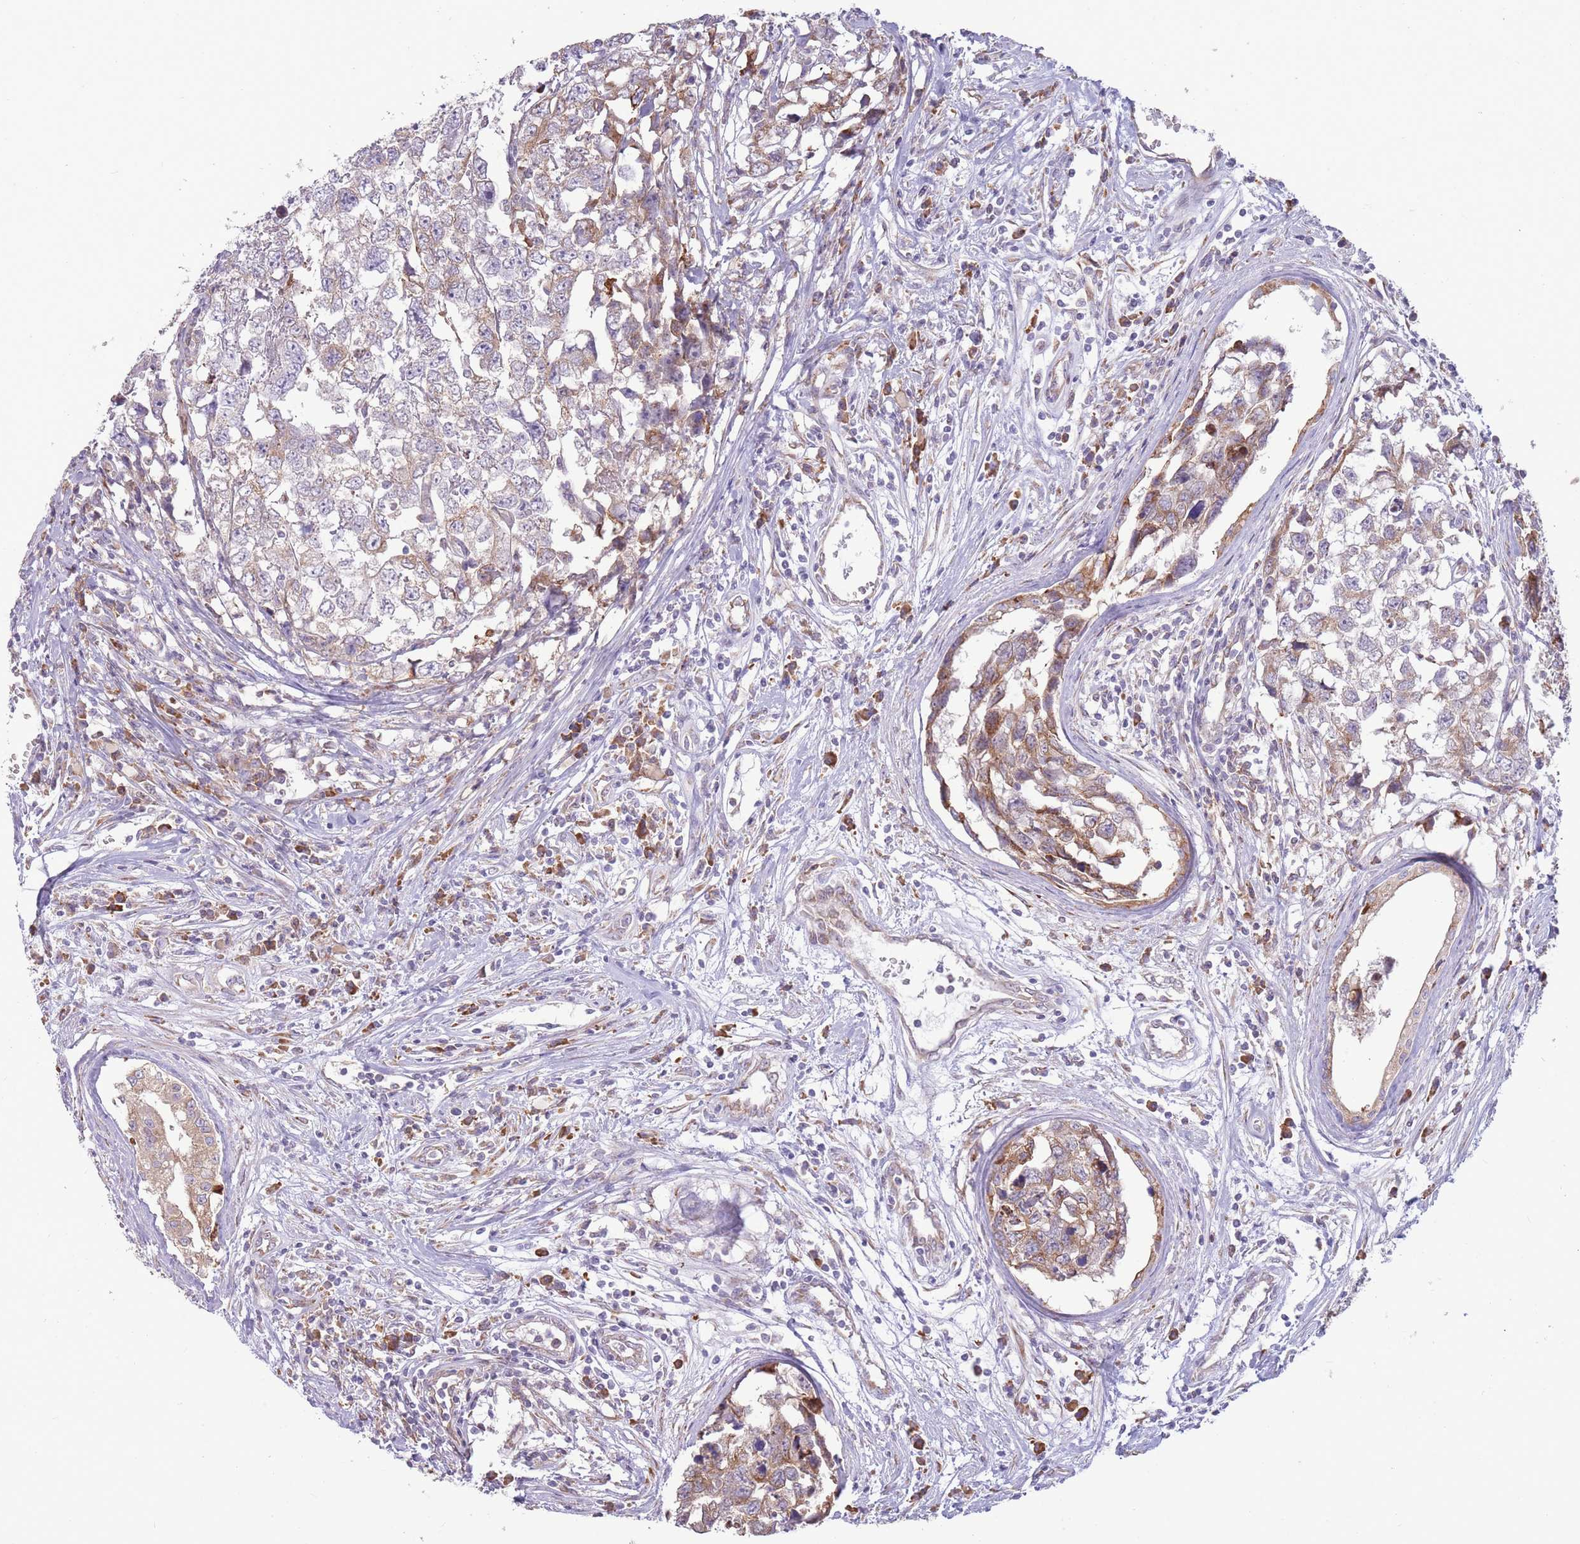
{"staining": {"intensity": "moderate", "quantity": "<25%", "location": "cytoplasmic/membranous"}, "tissue": "testis cancer", "cell_type": "Tumor cells", "image_type": "cancer", "snomed": [{"axis": "morphology", "description": "Carcinoma, Embryonal, NOS"}, {"axis": "topography", "description": "Testis"}], "caption": "Moderate cytoplasmic/membranous protein expression is present in approximately <25% of tumor cells in testis cancer.", "gene": "TRAPPC5", "patient": {"sex": "male", "age": 22}}